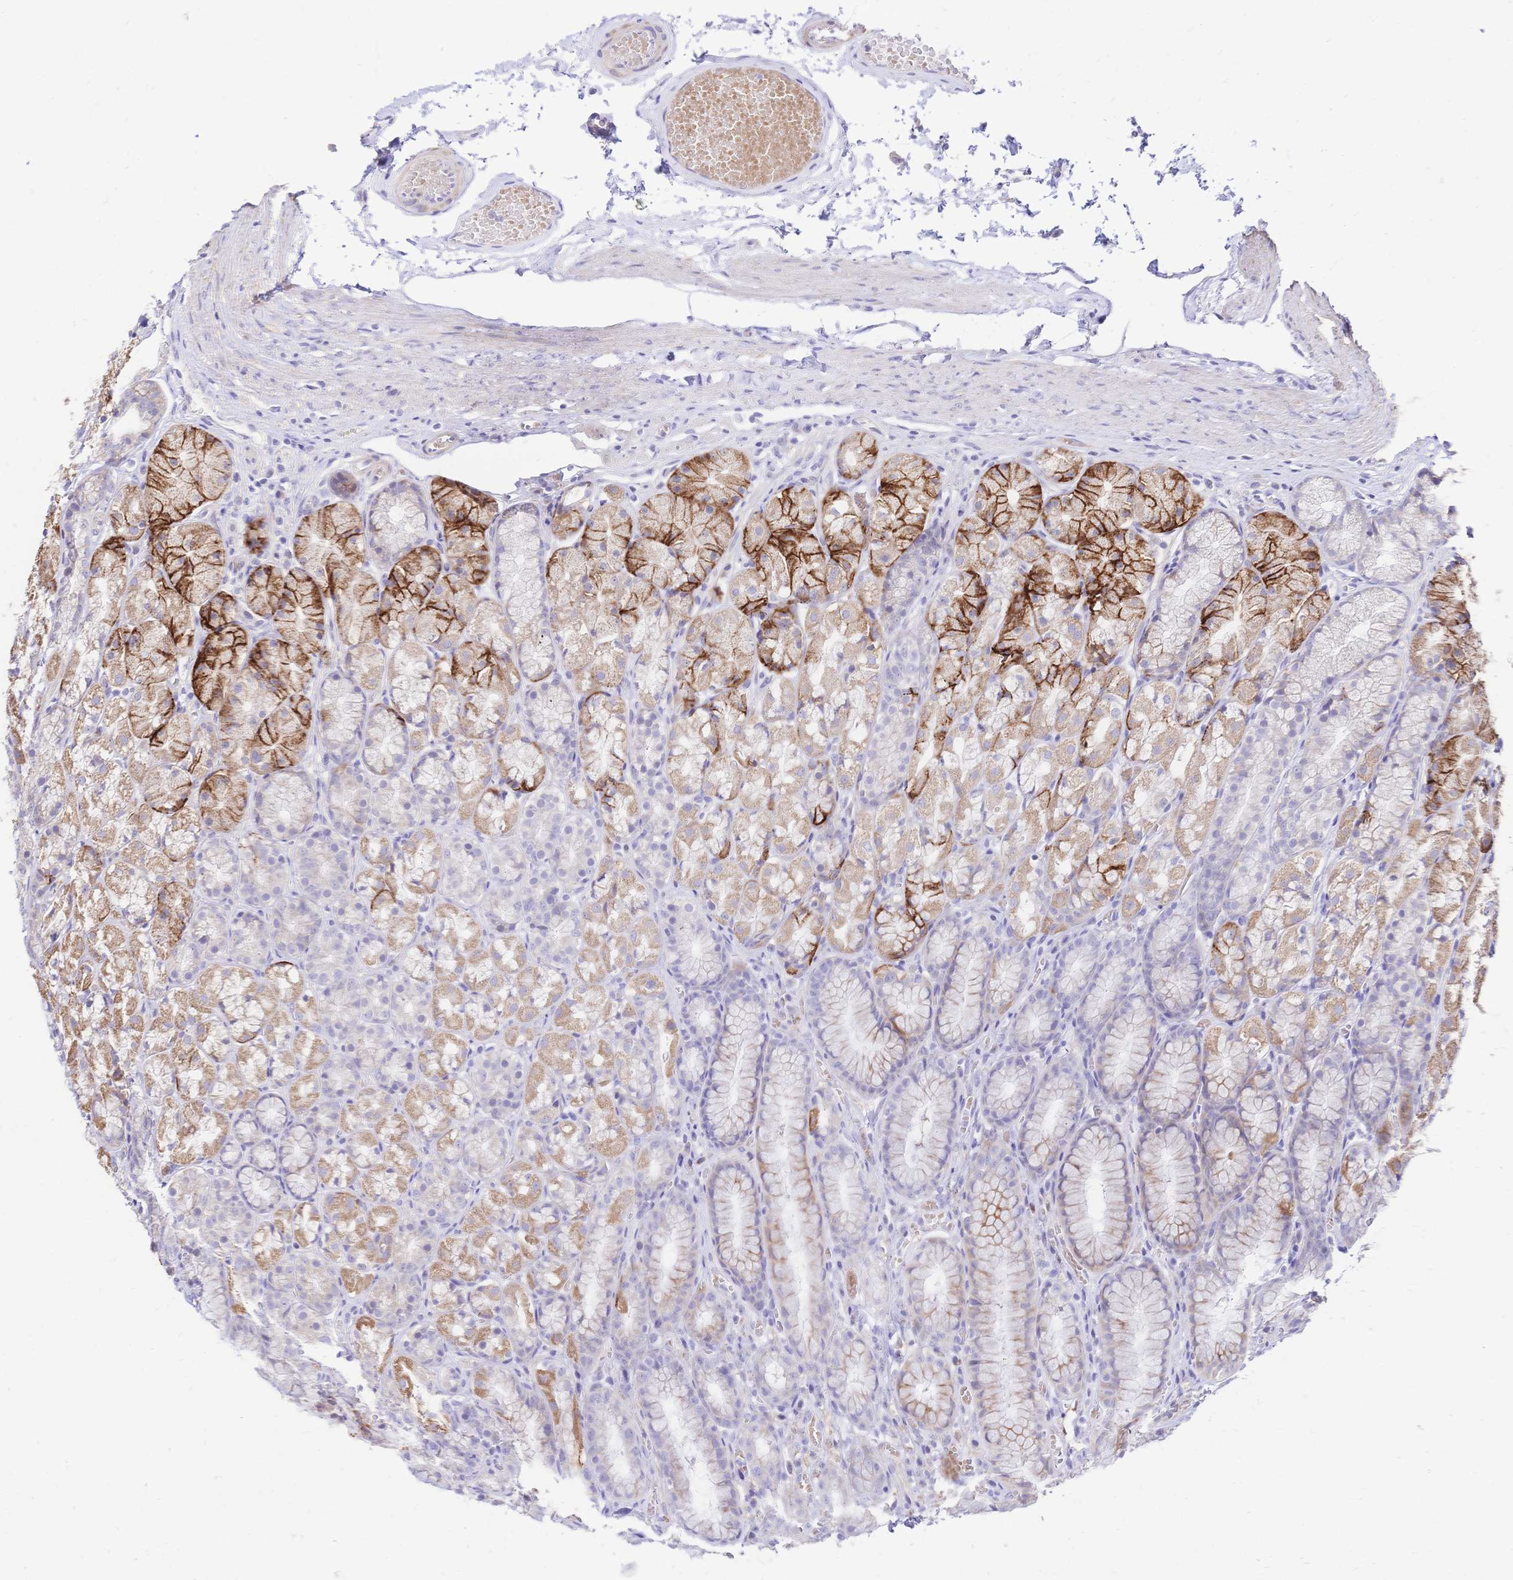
{"staining": {"intensity": "strong", "quantity": "25%-75%", "location": "cytoplasmic/membranous"}, "tissue": "stomach", "cell_type": "Glandular cells", "image_type": "normal", "snomed": [{"axis": "morphology", "description": "Normal tissue, NOS"}, {"axis": "topography", "description": "Stomach"}], "caption": "Stomach stained with DAB (3,3'-diaminobenzidine) immunohistochemistry displays high levels of strong cytoplasmic/membranous expression in about 25%-75% of glandular cells.", "gene": "CLEC18A", "patient": {"sex": "male", "age": 70}}